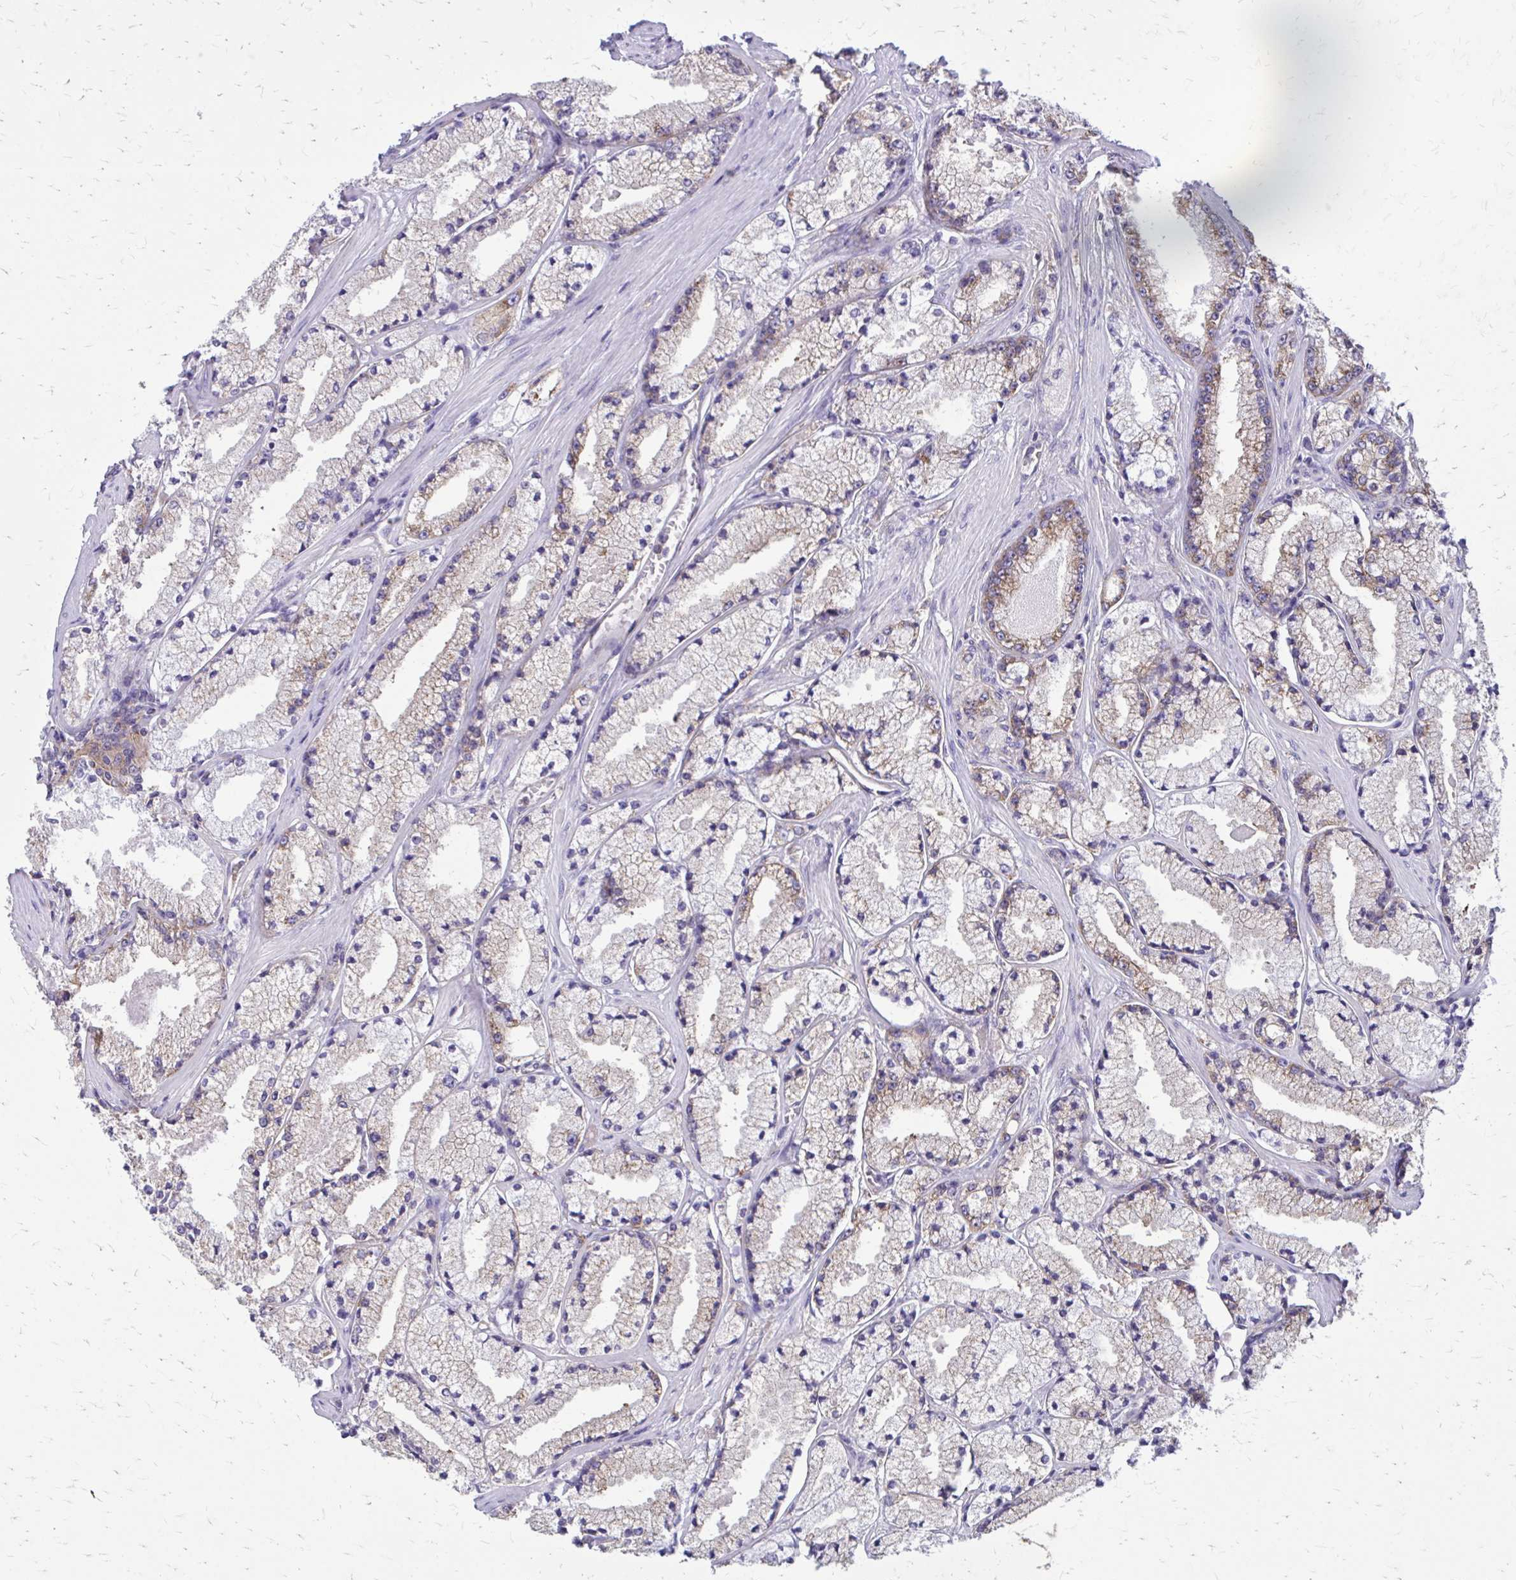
{"staining": {"intensity": "weak", "quantity": "<25%", "location": "cytoplasmic/membranous"}, "tissue": "prostate cancer", "cell_type": "Tumor cells", "image_type": "cancer", "snomed": [{"axis": "morphology", "description": "Adenocarcinoma, High grade"}, {"axis": "topography", "description": "Prostate"}], "caption": "The photomicrograph shows no significant staining in tumor cells of prostate cancer (high-grade adenocarcinoma).", "gene": "CLTA", "patient": {"sex": "male", "age": 63}}